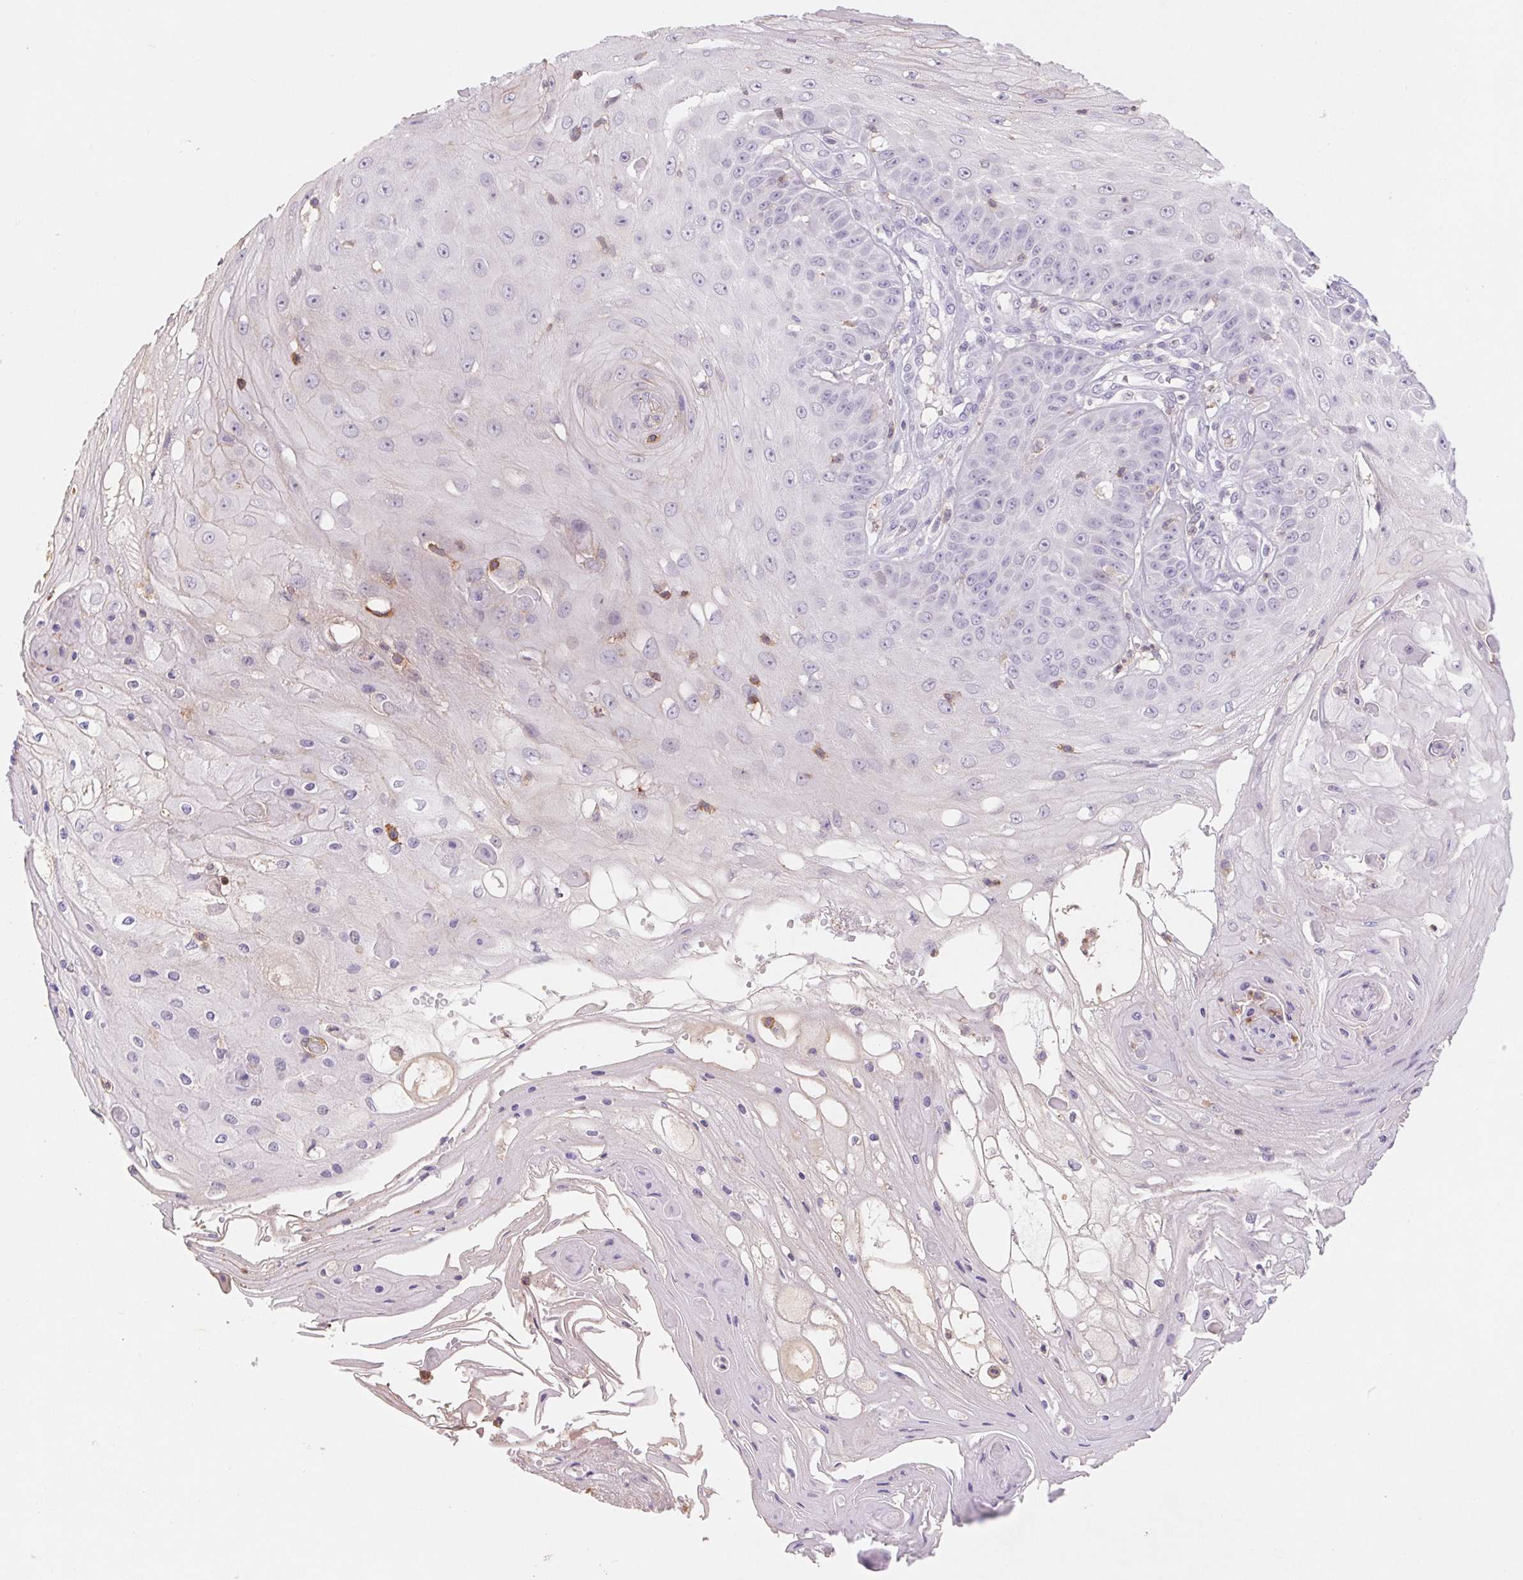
{"staining": {"intensity": "negative", "quantity": "none", "location": "none"}, "tissue": "skin cancer", "cell_type": "Tumor cells", "image_type": "cancer", "snomed": [{"axis": "morphology", "description": "Squamous cell carcinoma, NOS"}, {"axis": "topography", "description": "Skin"}], "caption": "Skin squamous cell carcinoma was stained to show a protein in brown. There is no significant expression in tumor cells. Nuclei are stained in blue.", "gene": "KIF26A", "patient": {"sex": "male", "age": 70}}